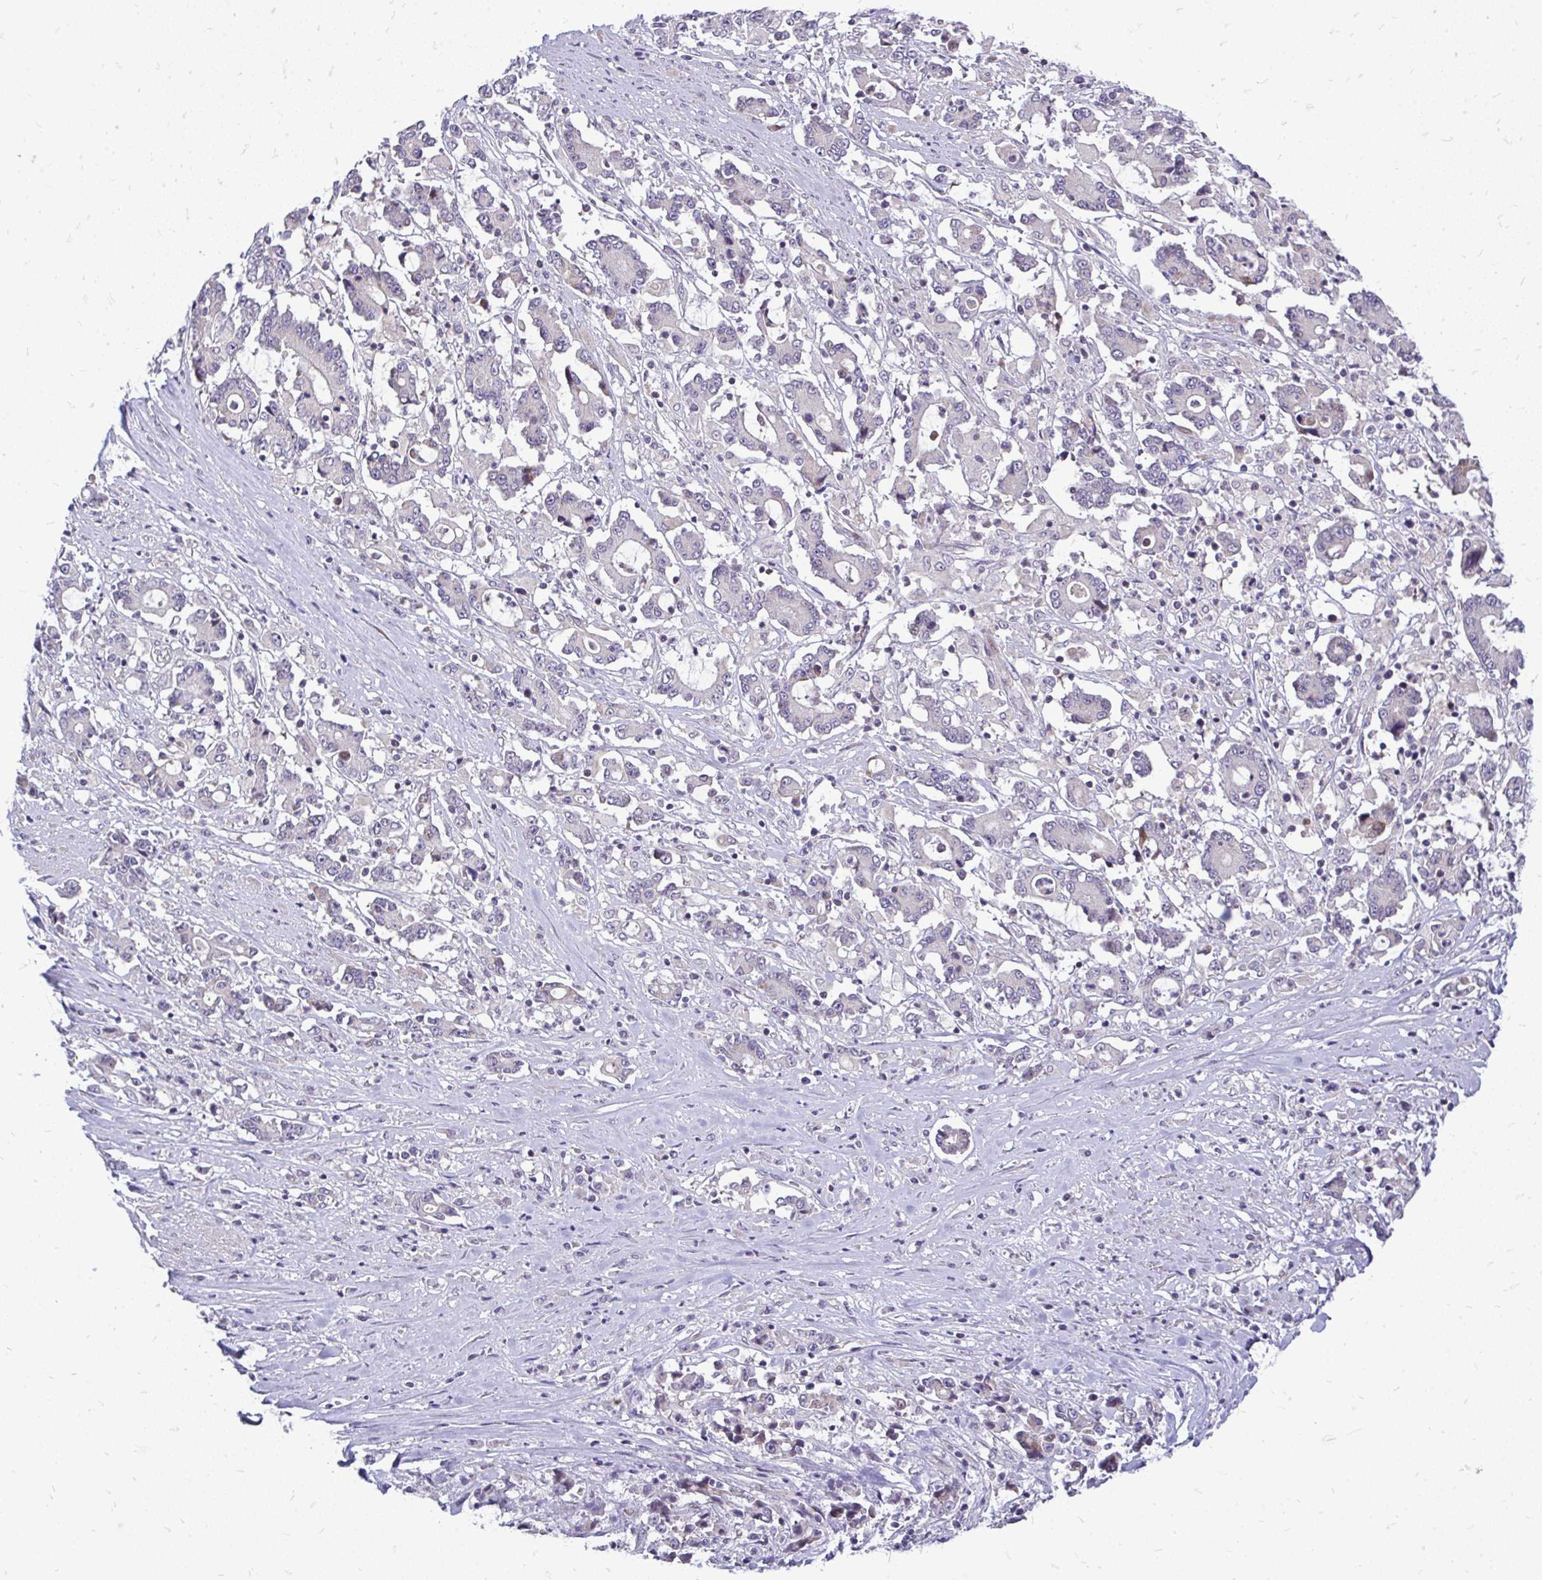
{"staining": {"intensity": "moderate", "quantity": "<25%", "location": "cytoplasmic/membranous"}, "tissue": "stomach cancer", "cell_type": "Tumor cells", "image_type": "cancer", "snomed": [{"axis": "morphology", "description": "Adenocarcinoma, NOS"}, {"axis": "topography", "description": "Stomach, upper"}], "caption": "Tumor cells display low levels of moderate cytoplasmic/membranous expression in about <25% of cells in stomach cancer (adenocarcinoma).", "gene": "OR8D1", "patient": {"sex": "male", "age": 68}}